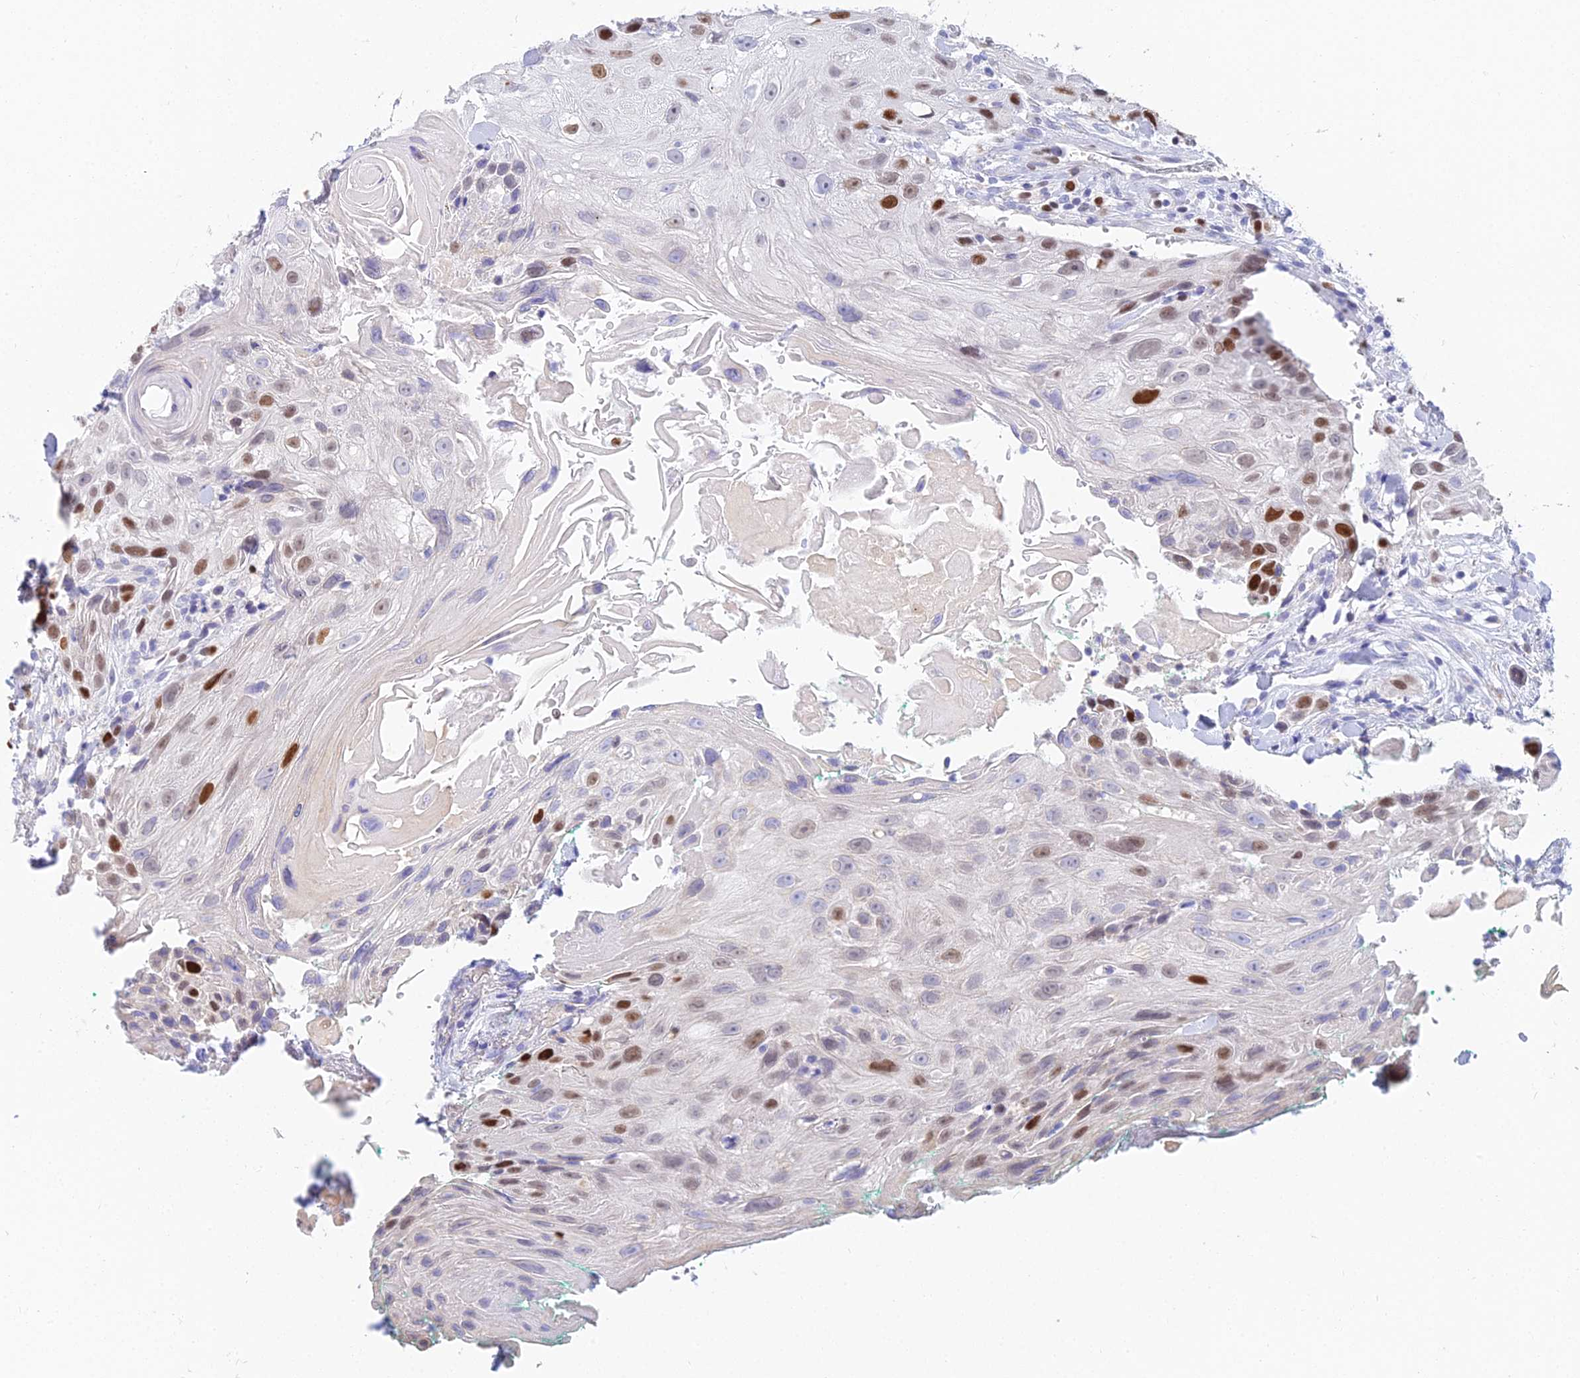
{"staining": {"intensity": "strong", "quantity": "25%-75%", "location": "nuclear"}, "tissue": "head and neck cancer", "cell_type": "Tumor cells", "image_type": "cancer", "snomed": [{"axis": "morphology", "description": "Squamous cell carcinoma, NOS"}, {"axis": "topography", "description": "Head-Neck"}], "caption": "Tumor cells display strong nuclear staining in about 25%-75% of cells in head and neck cancer. Nuclei are stained in blue.", "gene": "MCM2", "patient": {"sex": "male", "age": 81}}